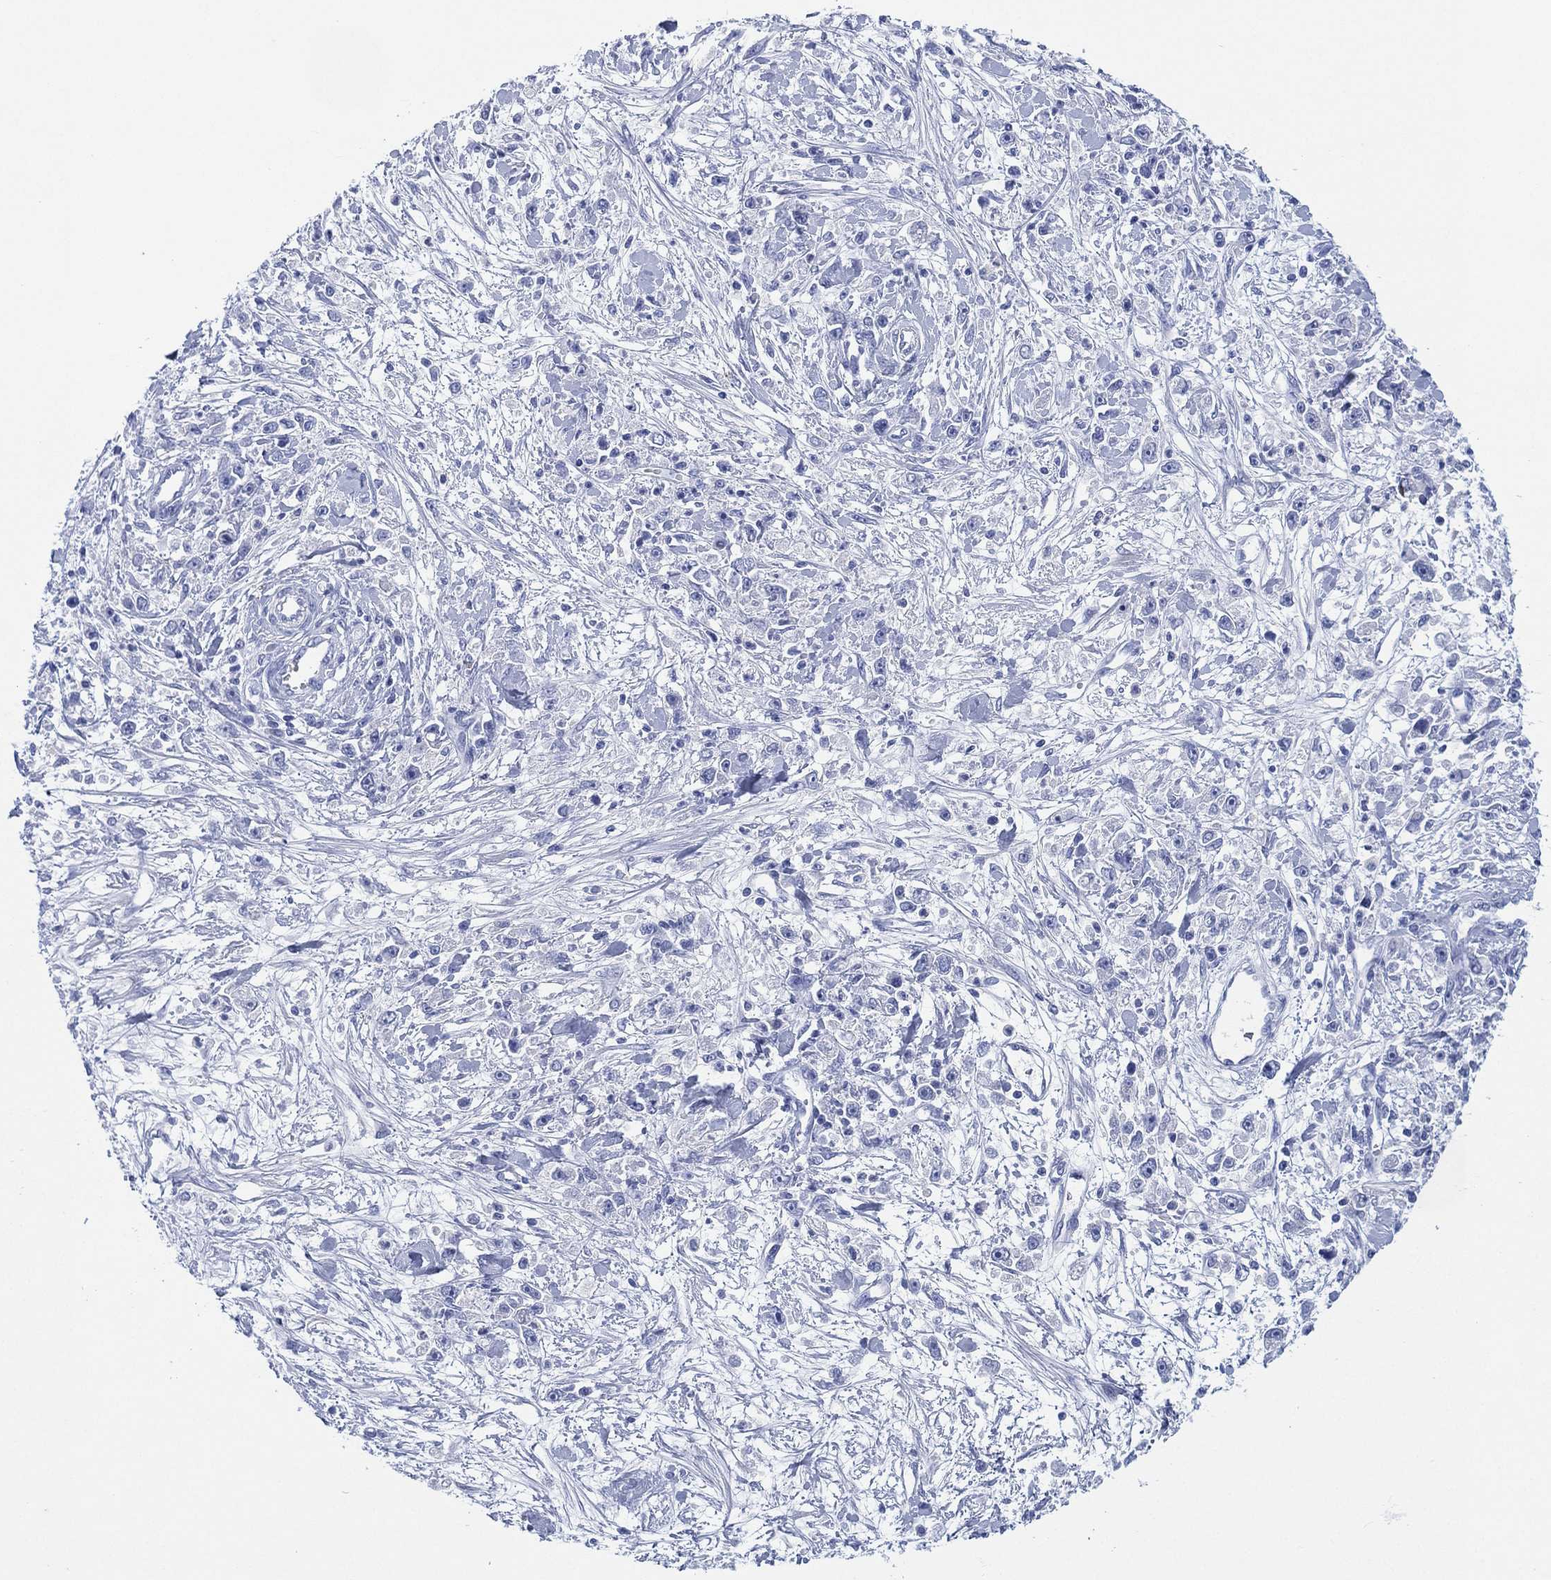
{"staining": {"intensity": "negative", "quantity": "none", "location": "none"}, "tissue": "stomach cancer", "cell_type": "Tumor cells", "image_type": "cancer", "snomed": [{"axis": "morphology", "description": "Adenocarcinoma, NOS"}, {"axis": "topography", "description": "Stomach"}], "caption": "High magnification brightfield microscopy of stomach adenocarcinoma stained with DAB (brown) and counterstained with hematoxylin (blue): tumor cells show no significant expression.", "gene": "SLC9C2", "patient": {"sex": "female", "age": 59}}